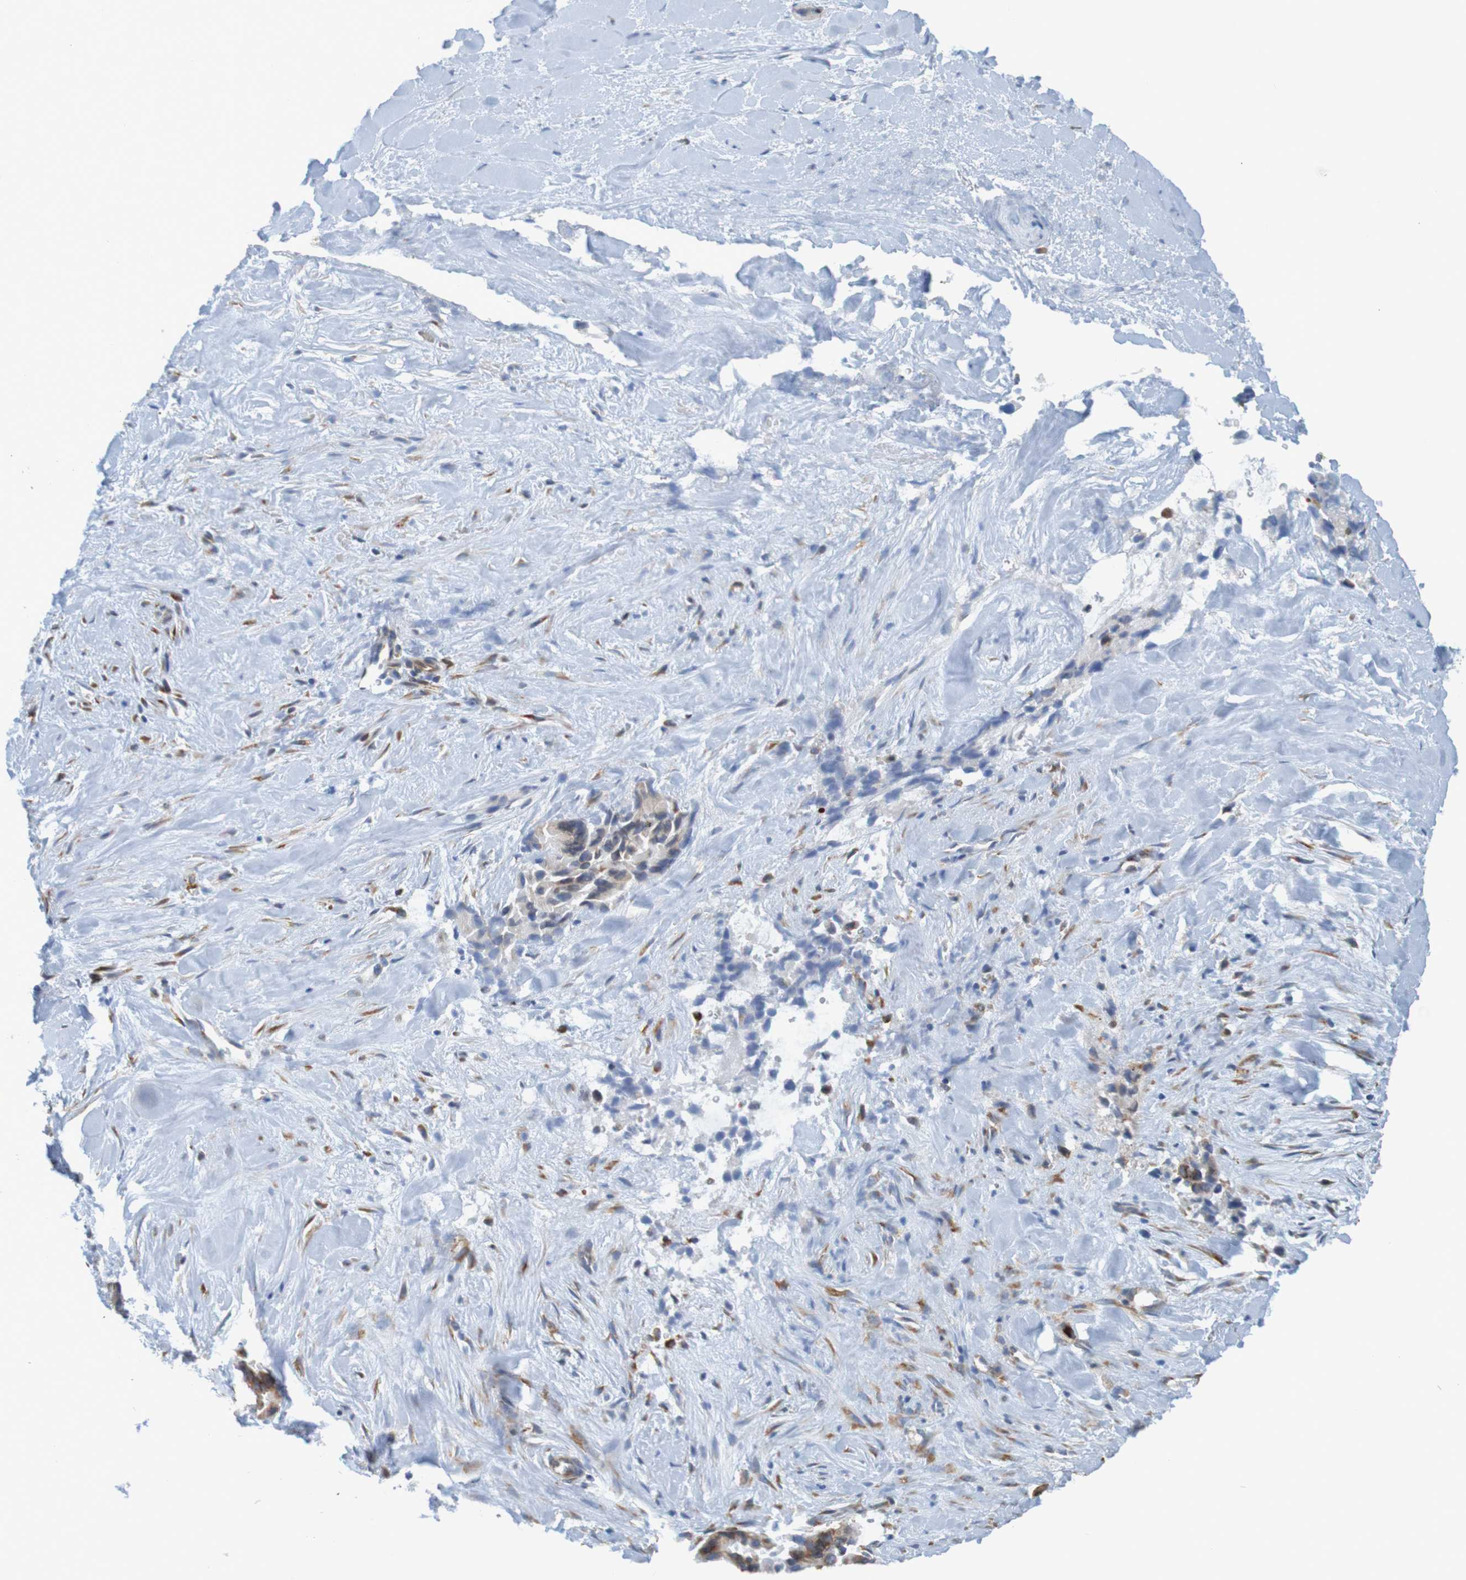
{"staining": {"intensity": "weak", "quantity": "25%-75%", "location": "cytoplasmic/membranous"}, "tissue": "liver cancer", "cell_type": "Tumor cells", "image_type": "cancer", "snomed": [{"axis": "morphology", "description": "Cholangiocarcinoma"}, {"axis": "topography", "description": "Liver"}], "caption": "Brown immunohistochemical staining in liver cancer displays weak cytoplasmic/membranous expression in about 25%-75% of tumor cells. (brown staining indicates protein expression, while blue staining denotes nuclei).", "gene": "SSR1", "patient": {"sex": "female", "age": 55}}